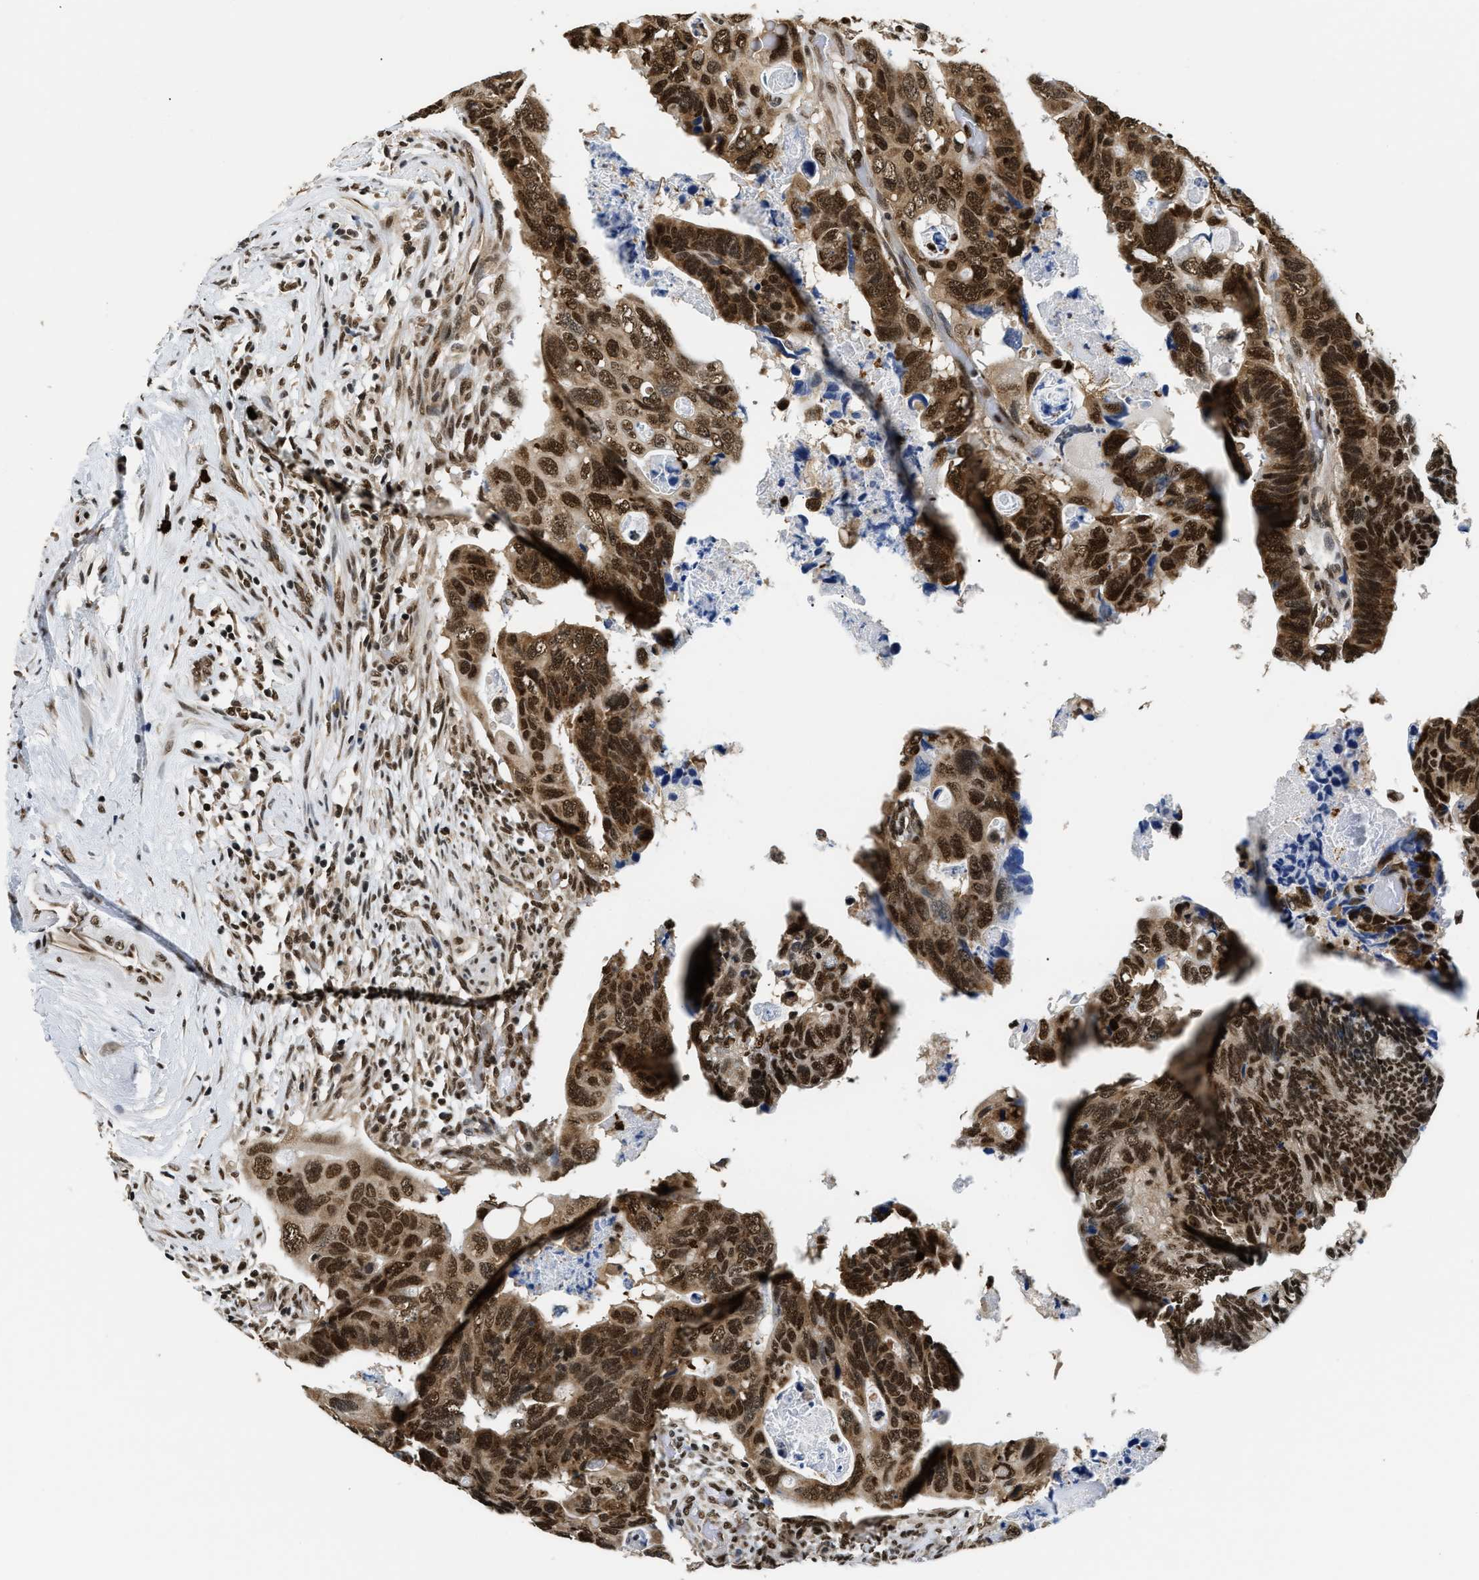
{"staining": {"intensity": "strong", "quantity": ">75%", "location": "cytoplasmic/membranous,nuclear"}, "tissue": "colorectal cancer", "cell_type": "Tumor cells", "image_type": "cancer", "snomed": [{"axis": "morphology", "description": "Adenocarcinoma, NOS"}, {"axis": "topography", "description": "Rectum"}], "caption": "Brown immunohistochemical staining in colorectal cancer exhibits strong cytoplasmic/membranous and nuclear positivity in approximately >75% of tumor cells.", "gene": "CCNDBP1", "patient": {"sex": "male", "age": 53}}